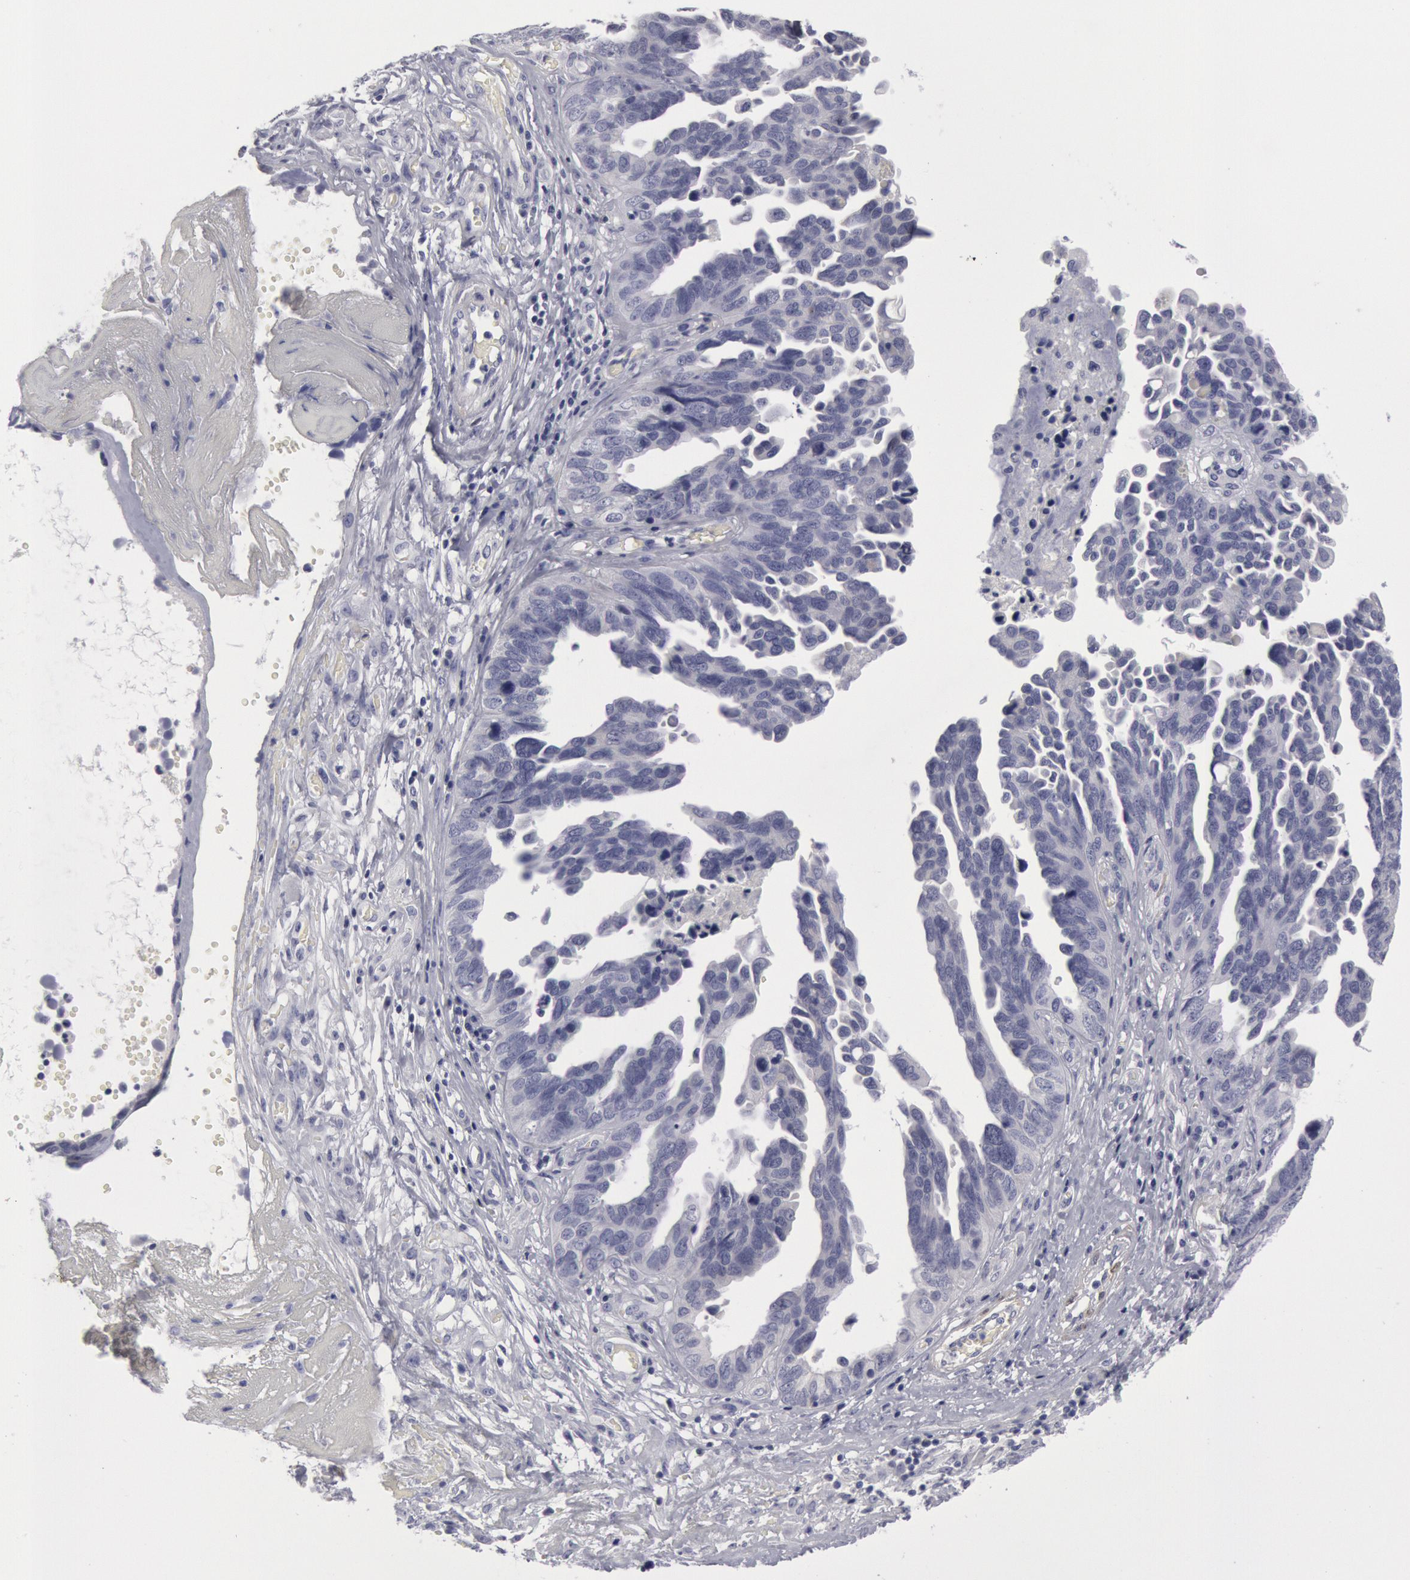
{"staining": {"intensity": "negative", "quantity": "none", "location": "none"}, "tissue": "ovarian cancer", "cell_type": "Tumor cells", "image_type": "cancer", "snomed": [{"axis": "morphology", "description": "Cystadenocarcinoma, serous, NOS"}, {"axis": "topography", "description": "Ovary"}], "caption": "Immunohistochemistry photomicrograph of ovarian serous cystadenocarcinoma stained for a protein (brown), which shows no positivity in tumor cells.", "gene": "FHL1", "patient": {"sex": "female", "age": 64}}